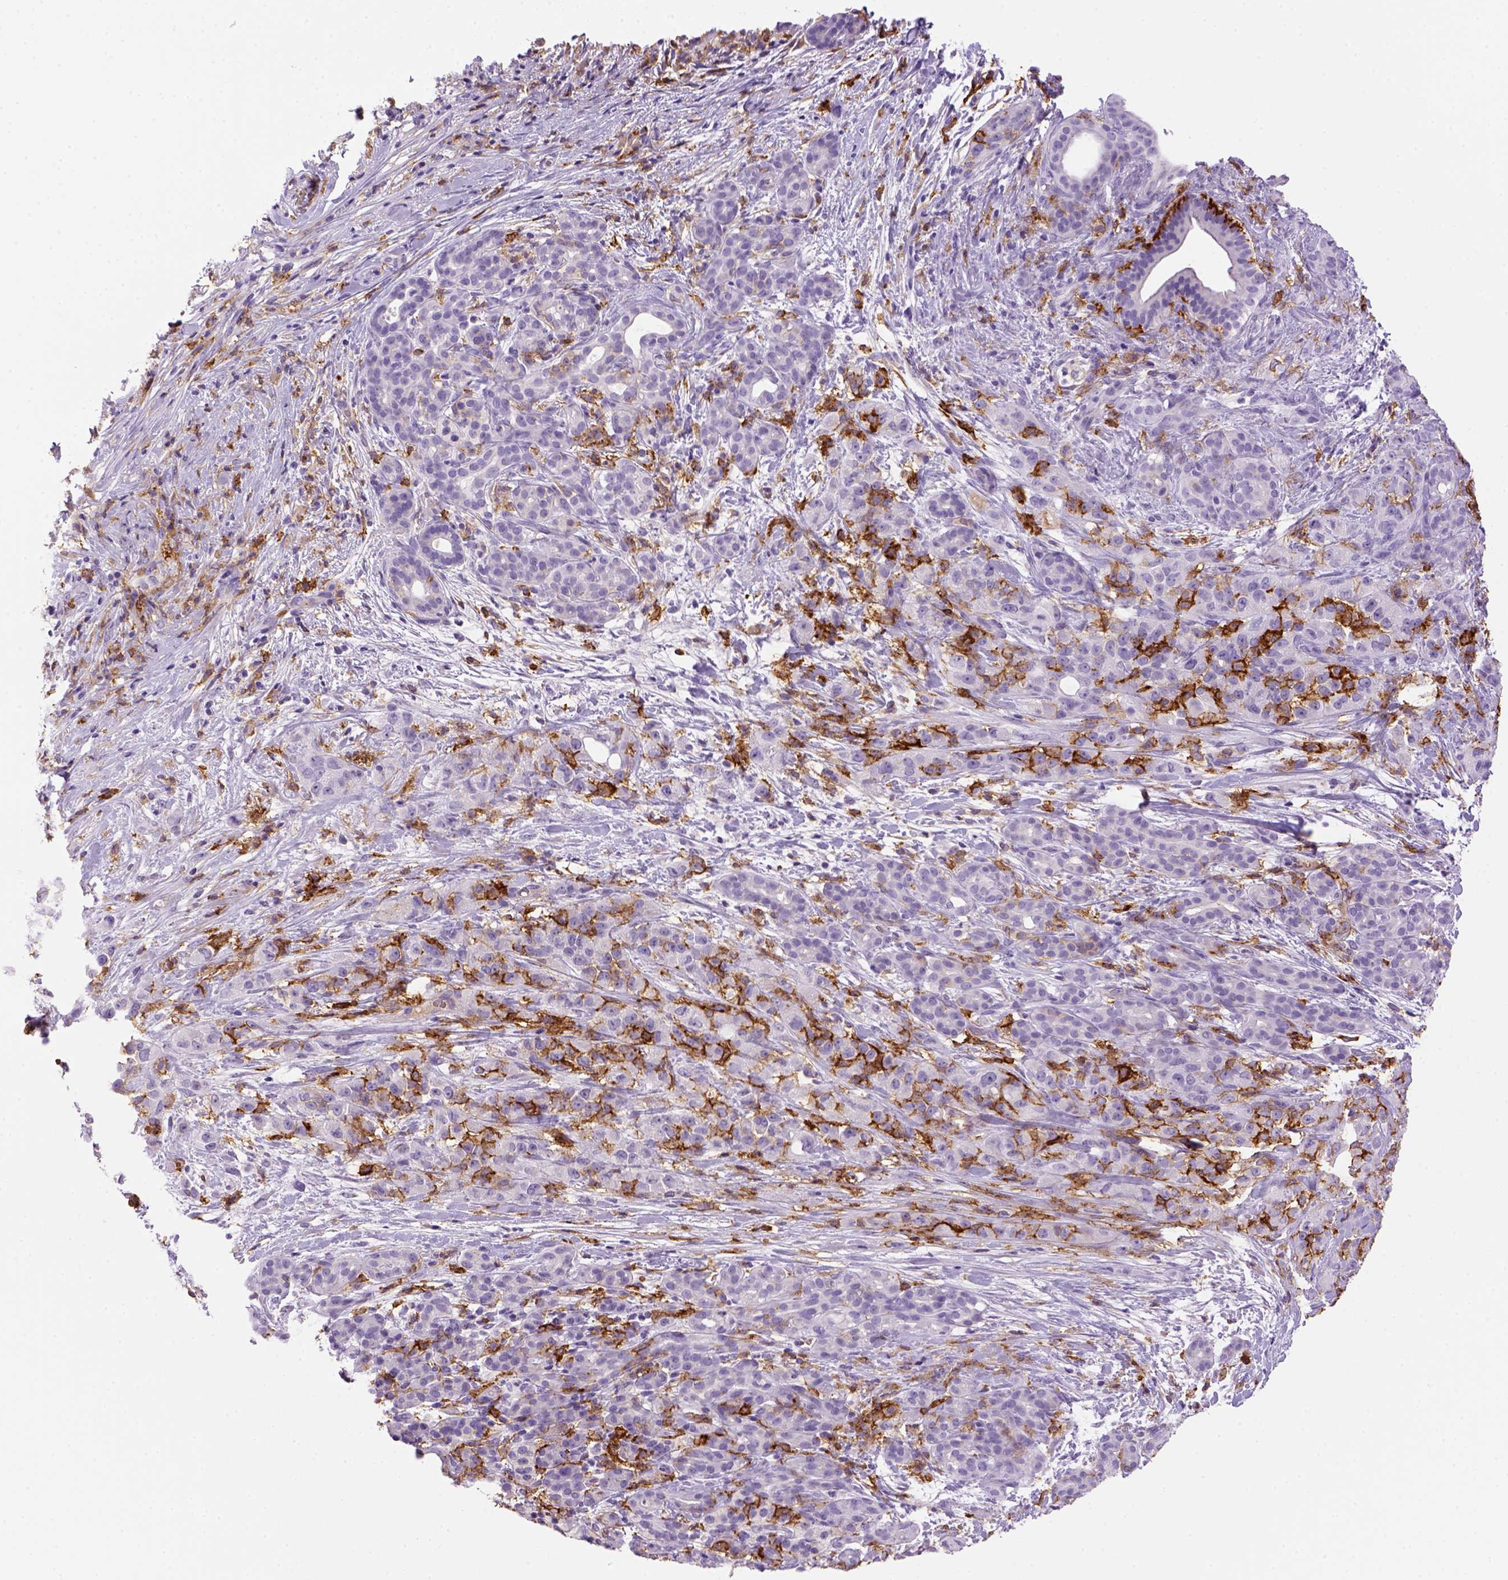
{"staining": {"intensity": "negative", "quantity": "none", "location": "none"}, "tissue": "pancreatic cancer", "cell_type": "Tumor cells", "image_type": "cancer", "snomed": [{"axis": "morphology", "description": "Adenocarcinoma, NOS"}, {"axis": "topography", "description": "Pancreas"}], "caption": "IHC micrograph of human adenocarcinoma (pancreatic) stained for a protein (brown), which displays no expression in tumor cells. (DAB (3,3'-diaminobenzidine) IHC with hematoxylin counter stain).", "gene": "CD14", "patient": {"sex": "male", "age": 44}}